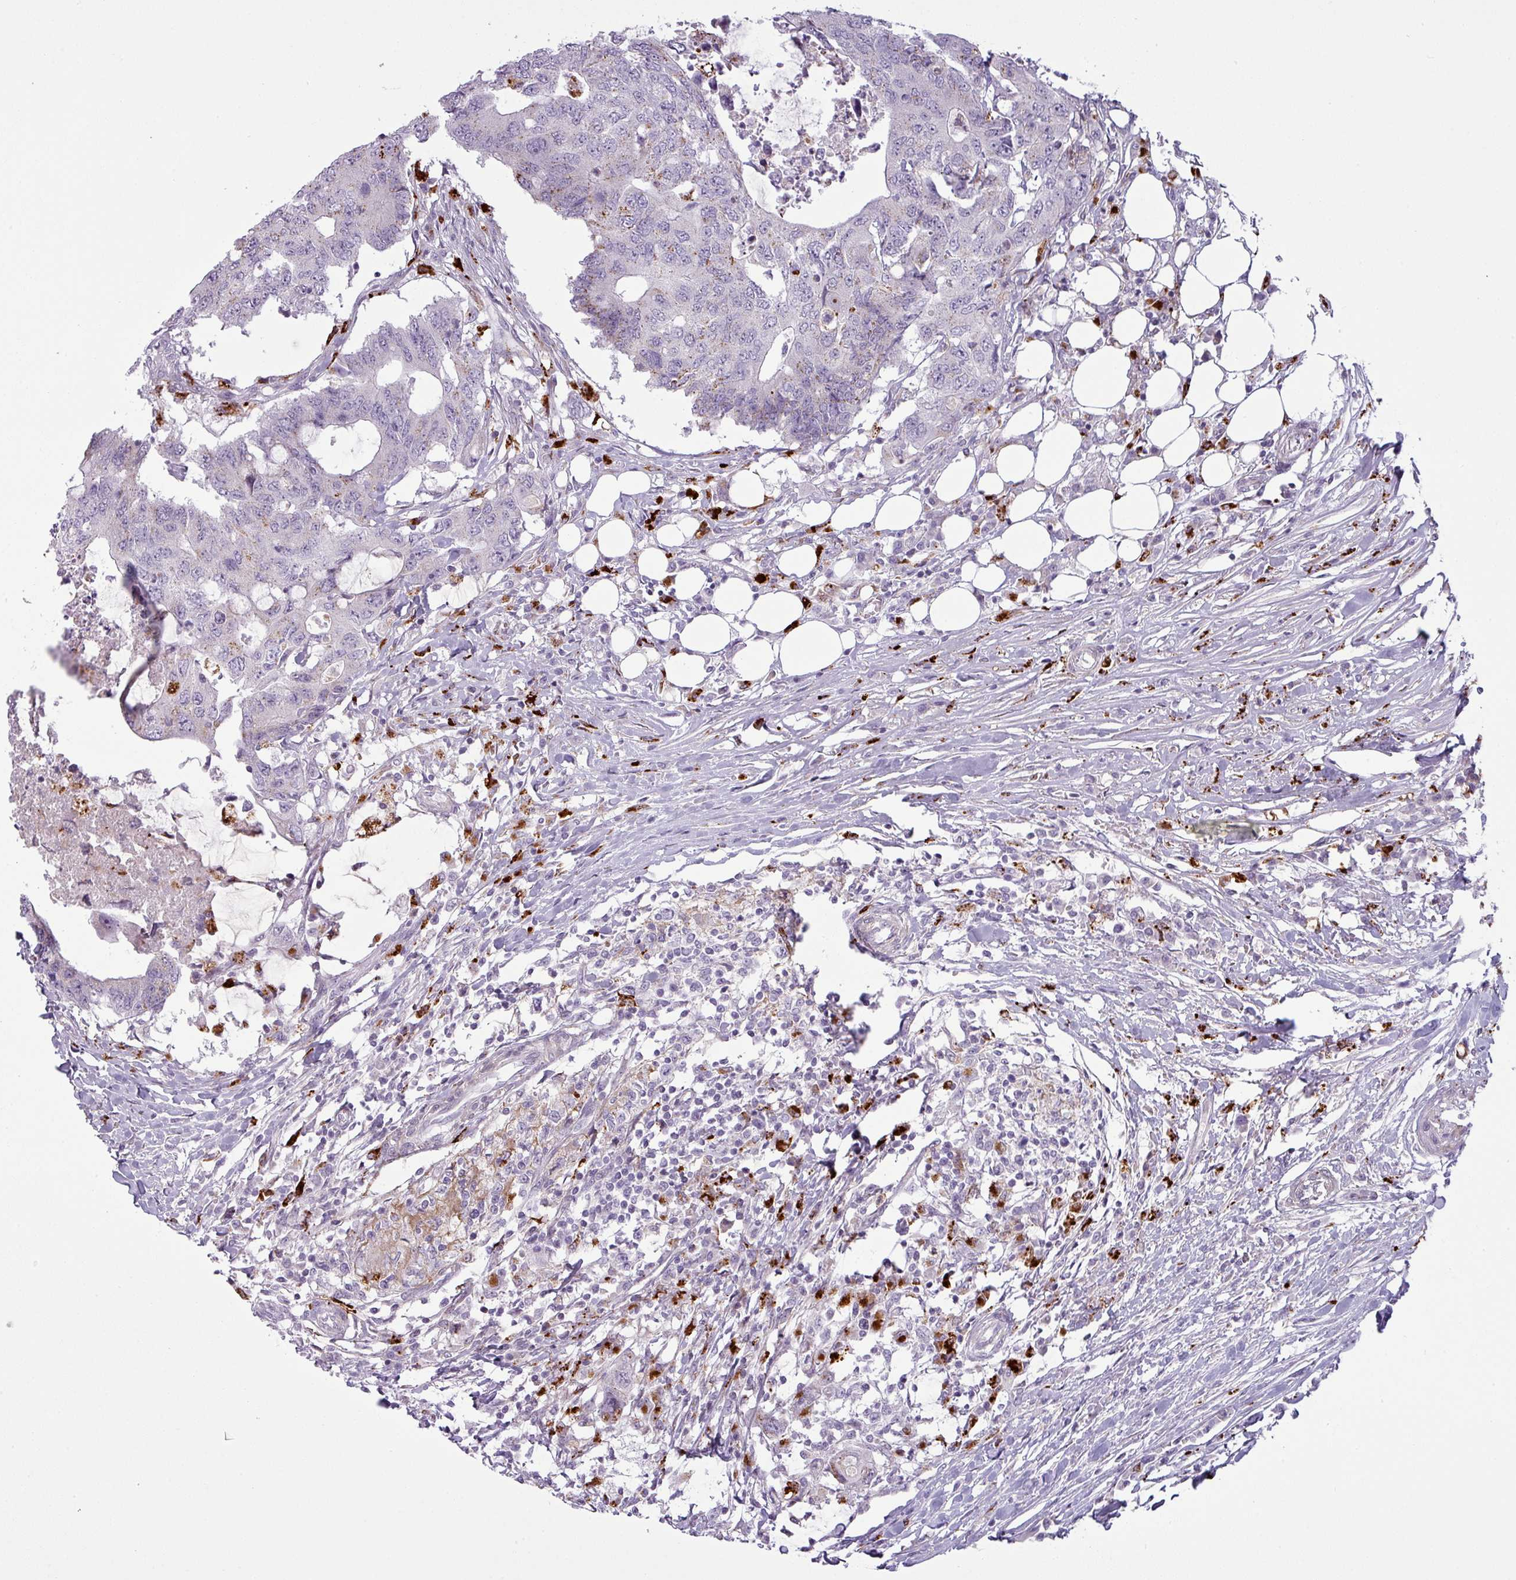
{"staining": {"intensity": "moderate", "quantity": "<25%", "location": "cytoplasmic/membranous"}, "tissue": "colorectal cancer", "cell_type": "Tumor cells", "image_type": "cancer", "snomed": [{"axis": "morphology", "description": "Adenocarcinoma, NOS"}, {"axis": "topography", "description": "Colon"}], "caption": "Moderate cytoplasmic/membranous staining for a protein is seen in approximately <25% of tumor cells of adenocarcinoma (colorectal) using immunohistochemistry (IHC).", "gene": "MAP7D2", "patient": {"sex": "male", "age": 71}}